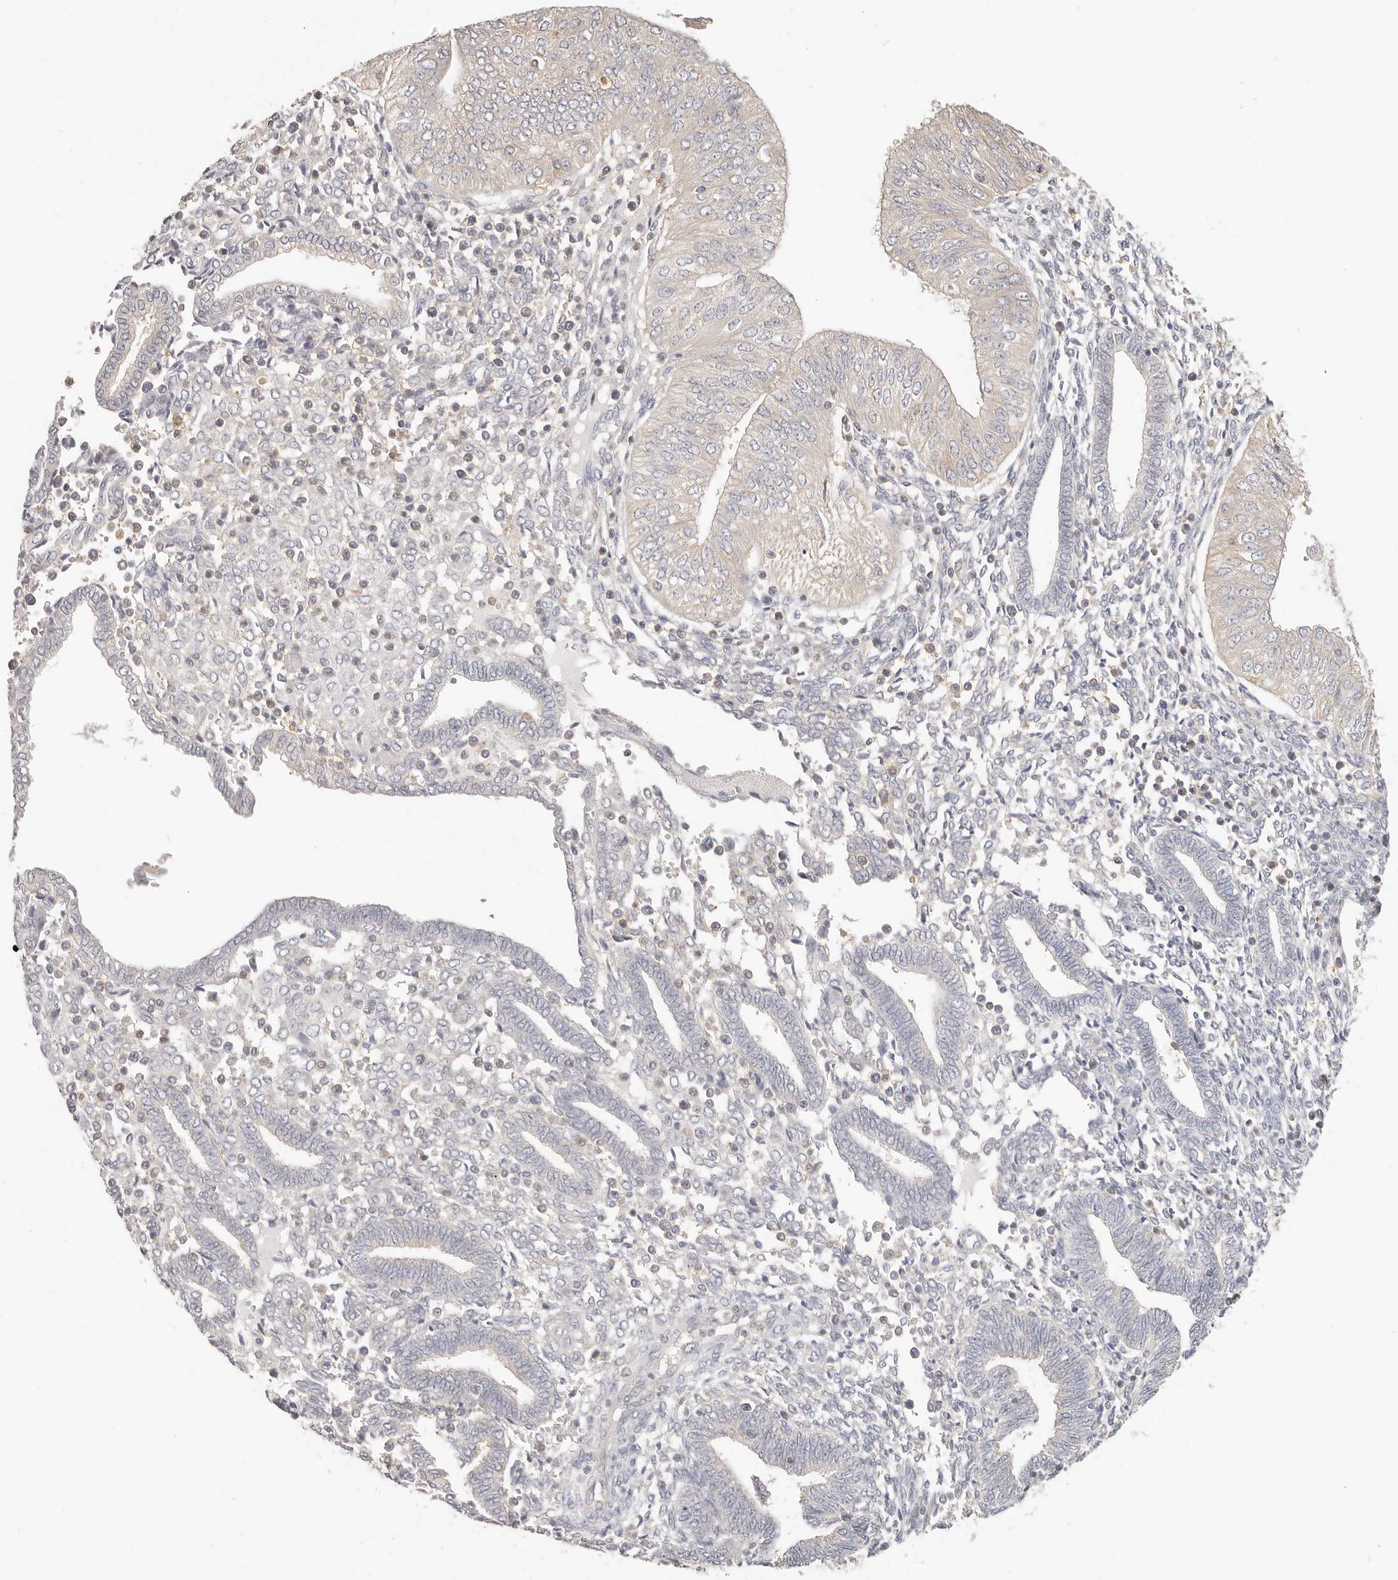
{"staining": {"intensity": "negative", "quantity": "none", "location": "none"}, "tissue": "endometrial cancer", "cell_type": "Tumor cells", "image_type": "cancer", "snomed": [{"axis": "morphology", "description": "Normal tissue, NOS"}, {"axis": "morphology", "description": "Adenocarcinoma, NOS"}, {"axis": "topography", "description": "Endometrium"}], "caption": "Immunohistochemical staining of human endometrial adenocarcinoma displays no significant expression in tumor cells.", "gene": "DTNBP1", "patient": {"sex": "female", "age": 53}}